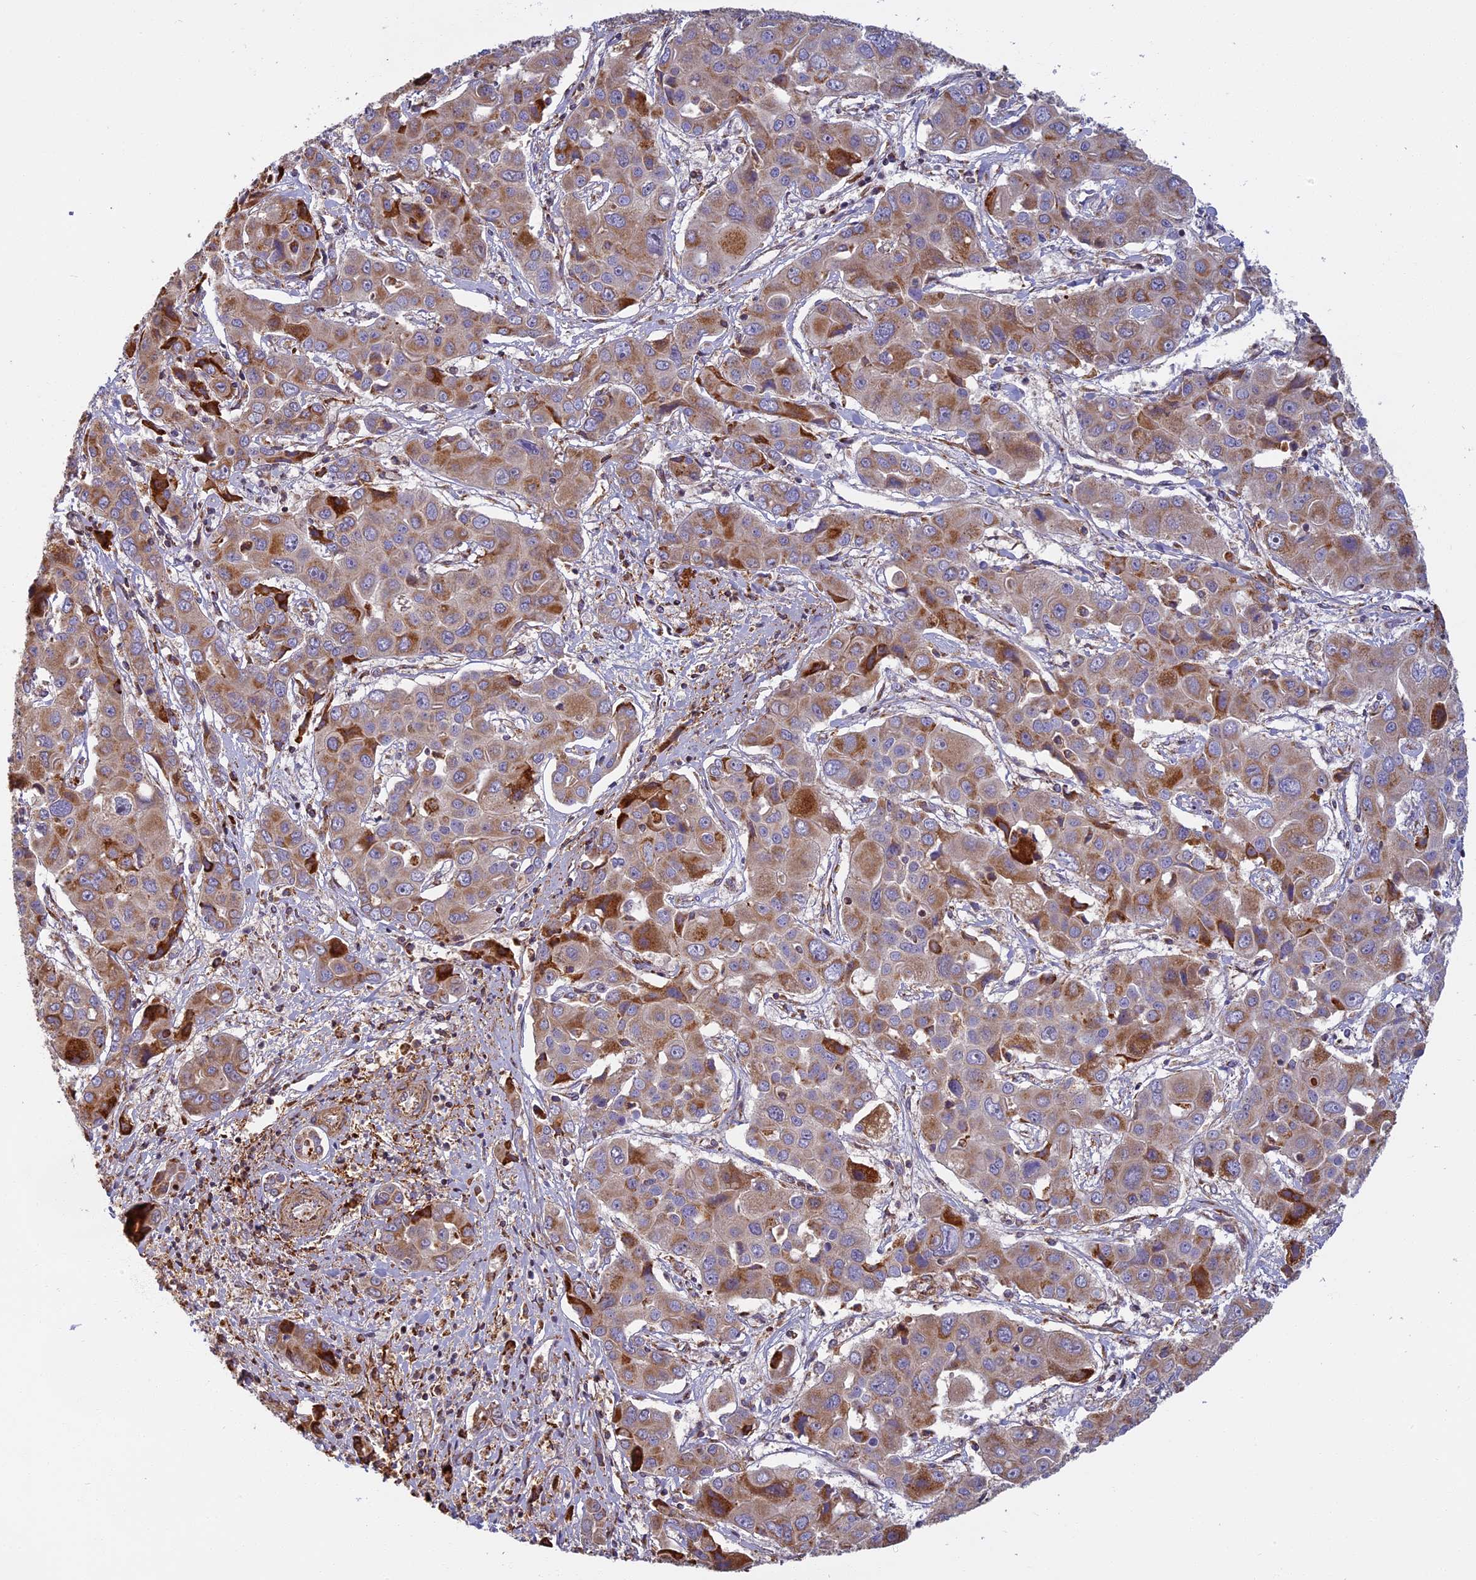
{"staining": {"intensity": "moderate", "quantity": "25%-75%", "location": "cytoplasmic/membranous"}, "tissue": "liver cancer", "cell_type": "Tumor cells", "image_type": "cancer", "snomed": [{"axis": "morphology", "description": "Cholangiocarcinoma"}, {"axis": "topography", "description": "Liver"}], "caption": "Immunohistochemistry (IHC) histopathology image of neoplastic tissue: liver cancer (cholangiocarcinoma) stained using immunohistochemistry (IHC) reveals medium levels of moderate protein expression localized specifically in the cytoplasmic/membranous of tumor cells, appearing as a cytoplasmic/membranous brown color.", "gene": "EDAR", "patient": {"sex": "male", "age": 67}}